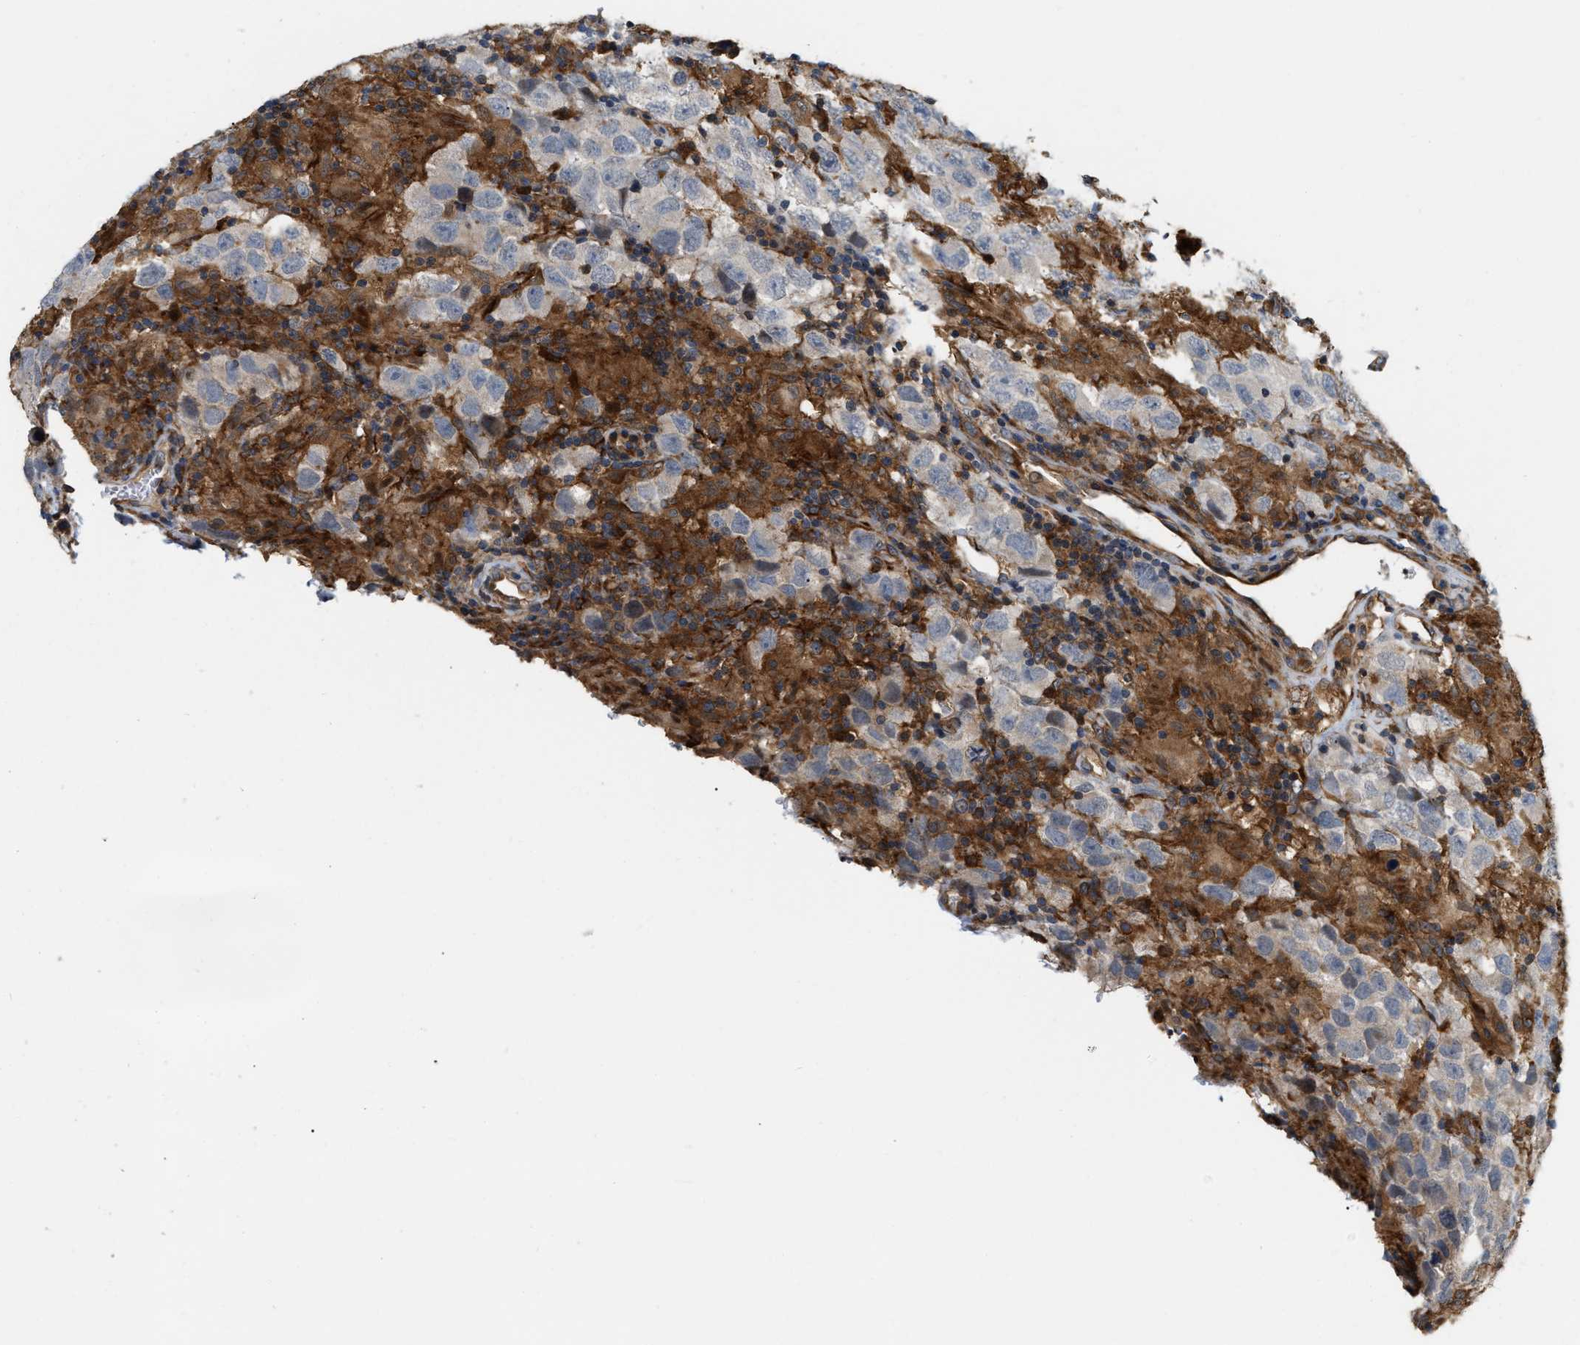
{"staining": {"intensity": "negative", "quantity": "none", "location": "none"}, "tissue": "testis cancer", "cell_type": "Tumor cells", "image_type": "cancer", "snomed": [{"axis": "morphology", "description": "Carcinoma, Embryonal, NOS"}, {"axis": "topography", "description": "Testis"}], "caption": "This image is of testis cancer (embryonal carcinoma) stained with IHC to label a protein in brown with the nuclei are counter-stained blue. There is no positivity in tumor cells.", "gene": "IQCE", "patient": {"sex": "male", "age": 21}}